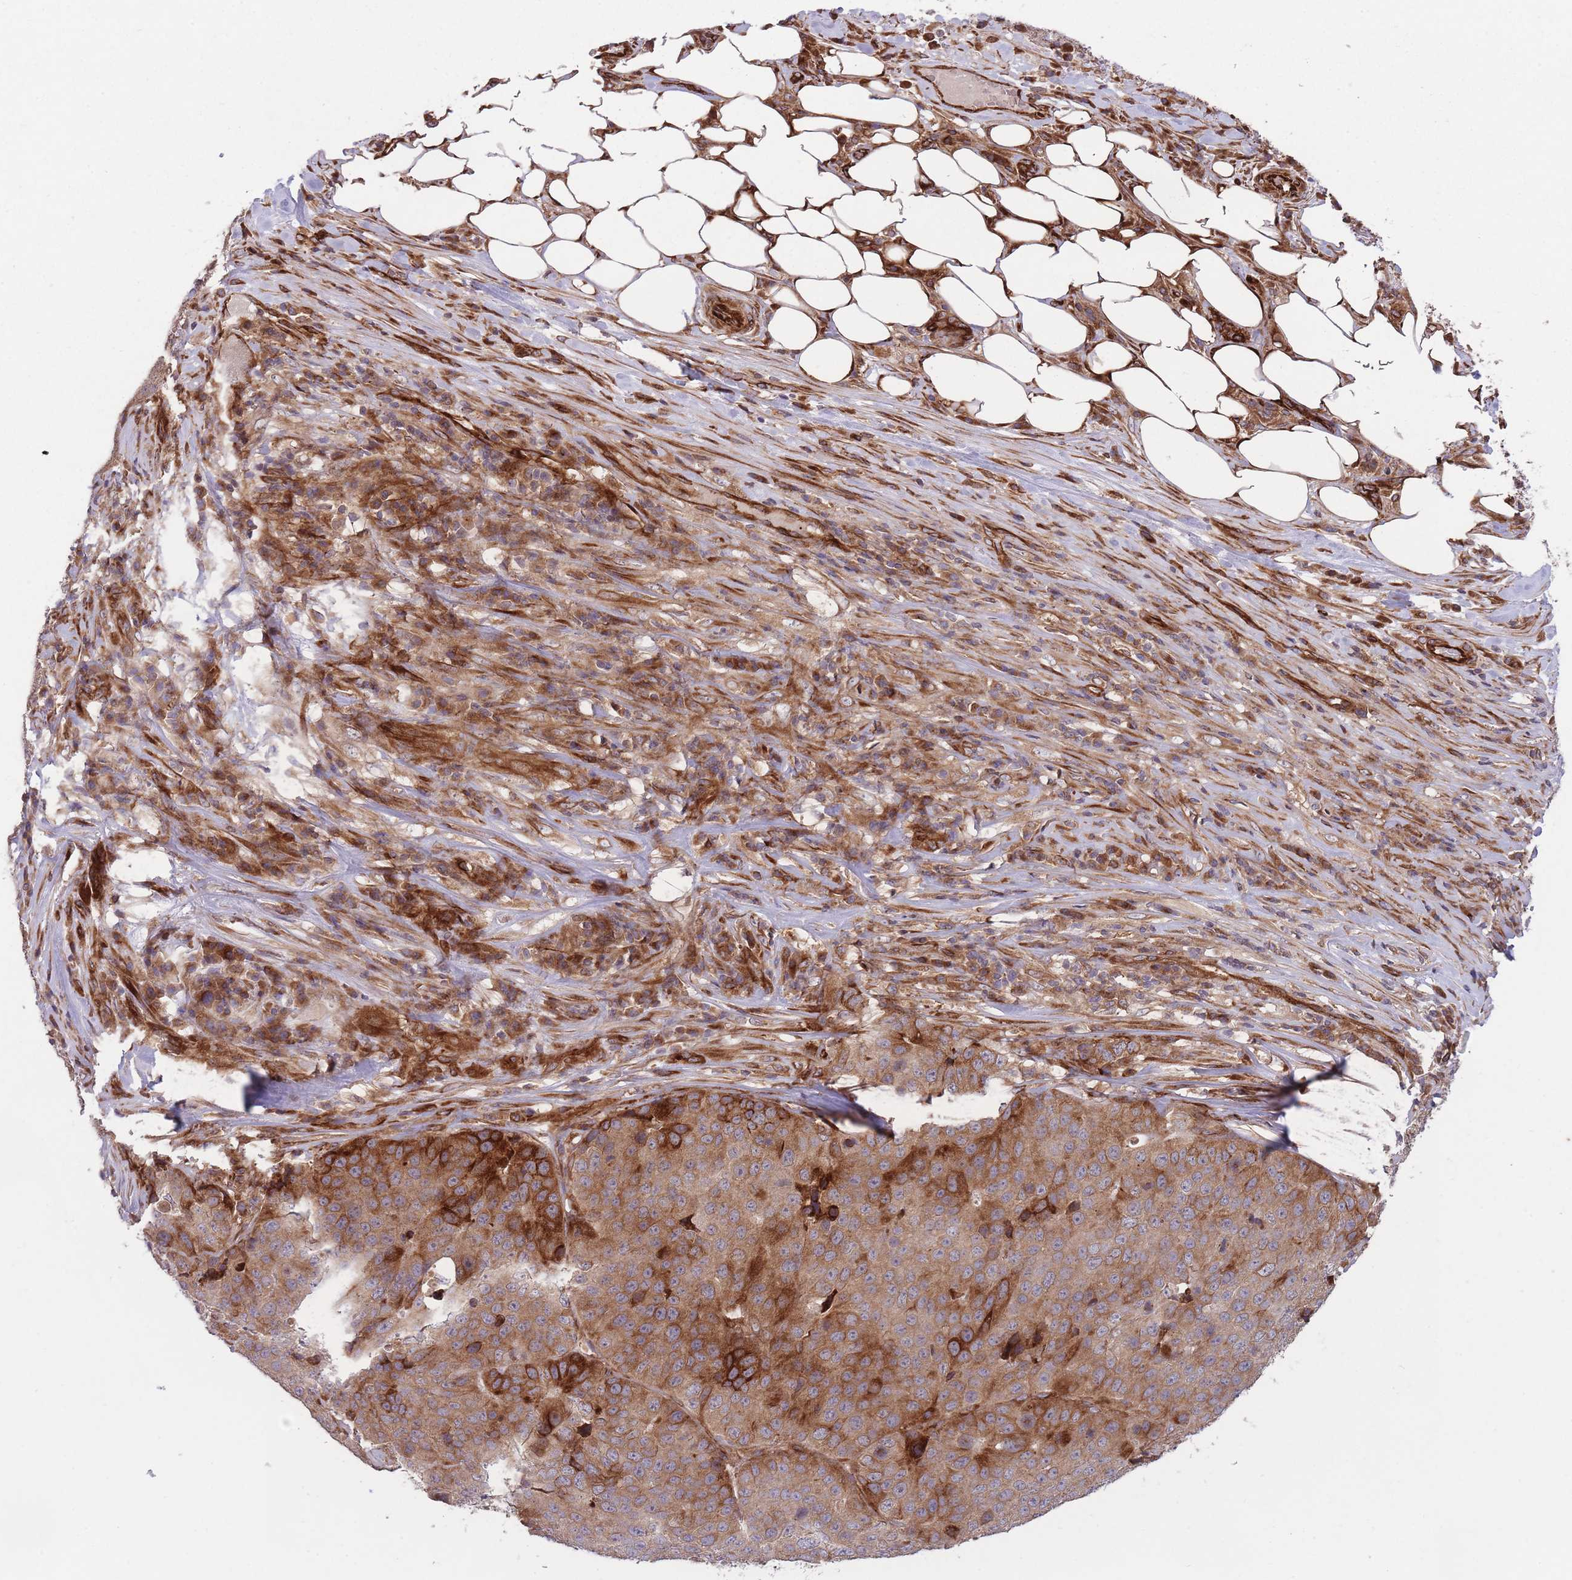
{"staining": {"intensity": "moderate", "quantity": ">75%", "location": "cytoplasmic/membranous"}, "tissue": "stomach cancer", "cell_type": "Tumor cells", "image_type": "cancer", "snomed": [{"axis": "morphology", "description": "Adenocarcinoma, NOS"}, {"axis": "topography", "description": "Stomach"}], "caption": "Human adenocarcinoma (stomach) stained with a protein marker demonstrates moderate staining in tumor cells.", "gene": "CISH", "patient": {"sex": "male", "age": 71}}